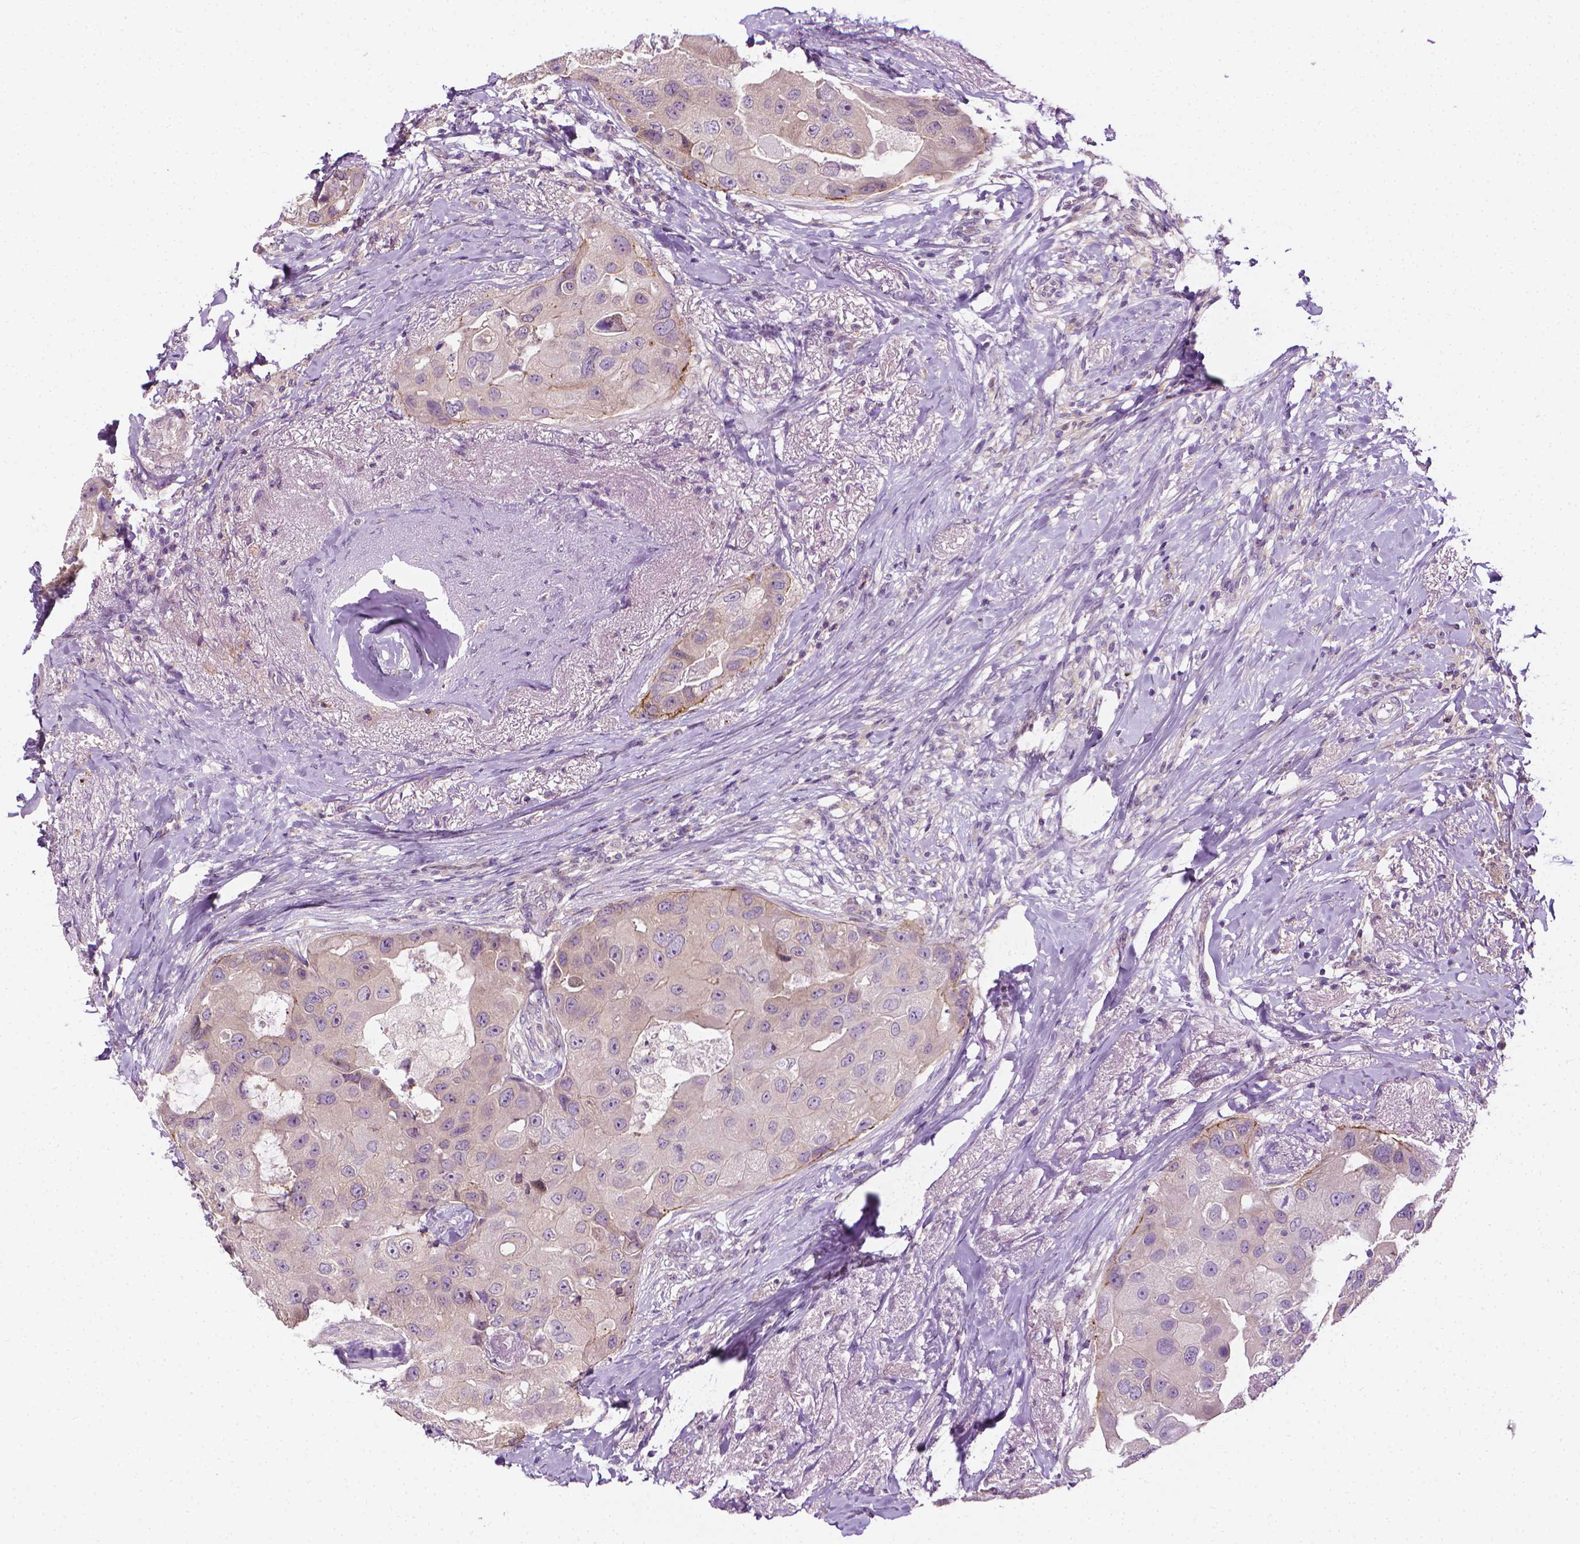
{"staining": {"intensity": "negative", "quantity": "none", "location": "none"}, "tissue": "breast cancer", "cell_type": "Tumor cells", "image_type": "cancer", "snomed": [{"axis": "morphology", "description": "Duct carcinoma"}, {"axis": "topography", "description": "Breast"}], "caption": "Protein analysis of breast intraductal carcinoma displays no significant expression in tumor cells.", "gene": "MCOLN3", "patient": {"sex": "female", "age": 43}}